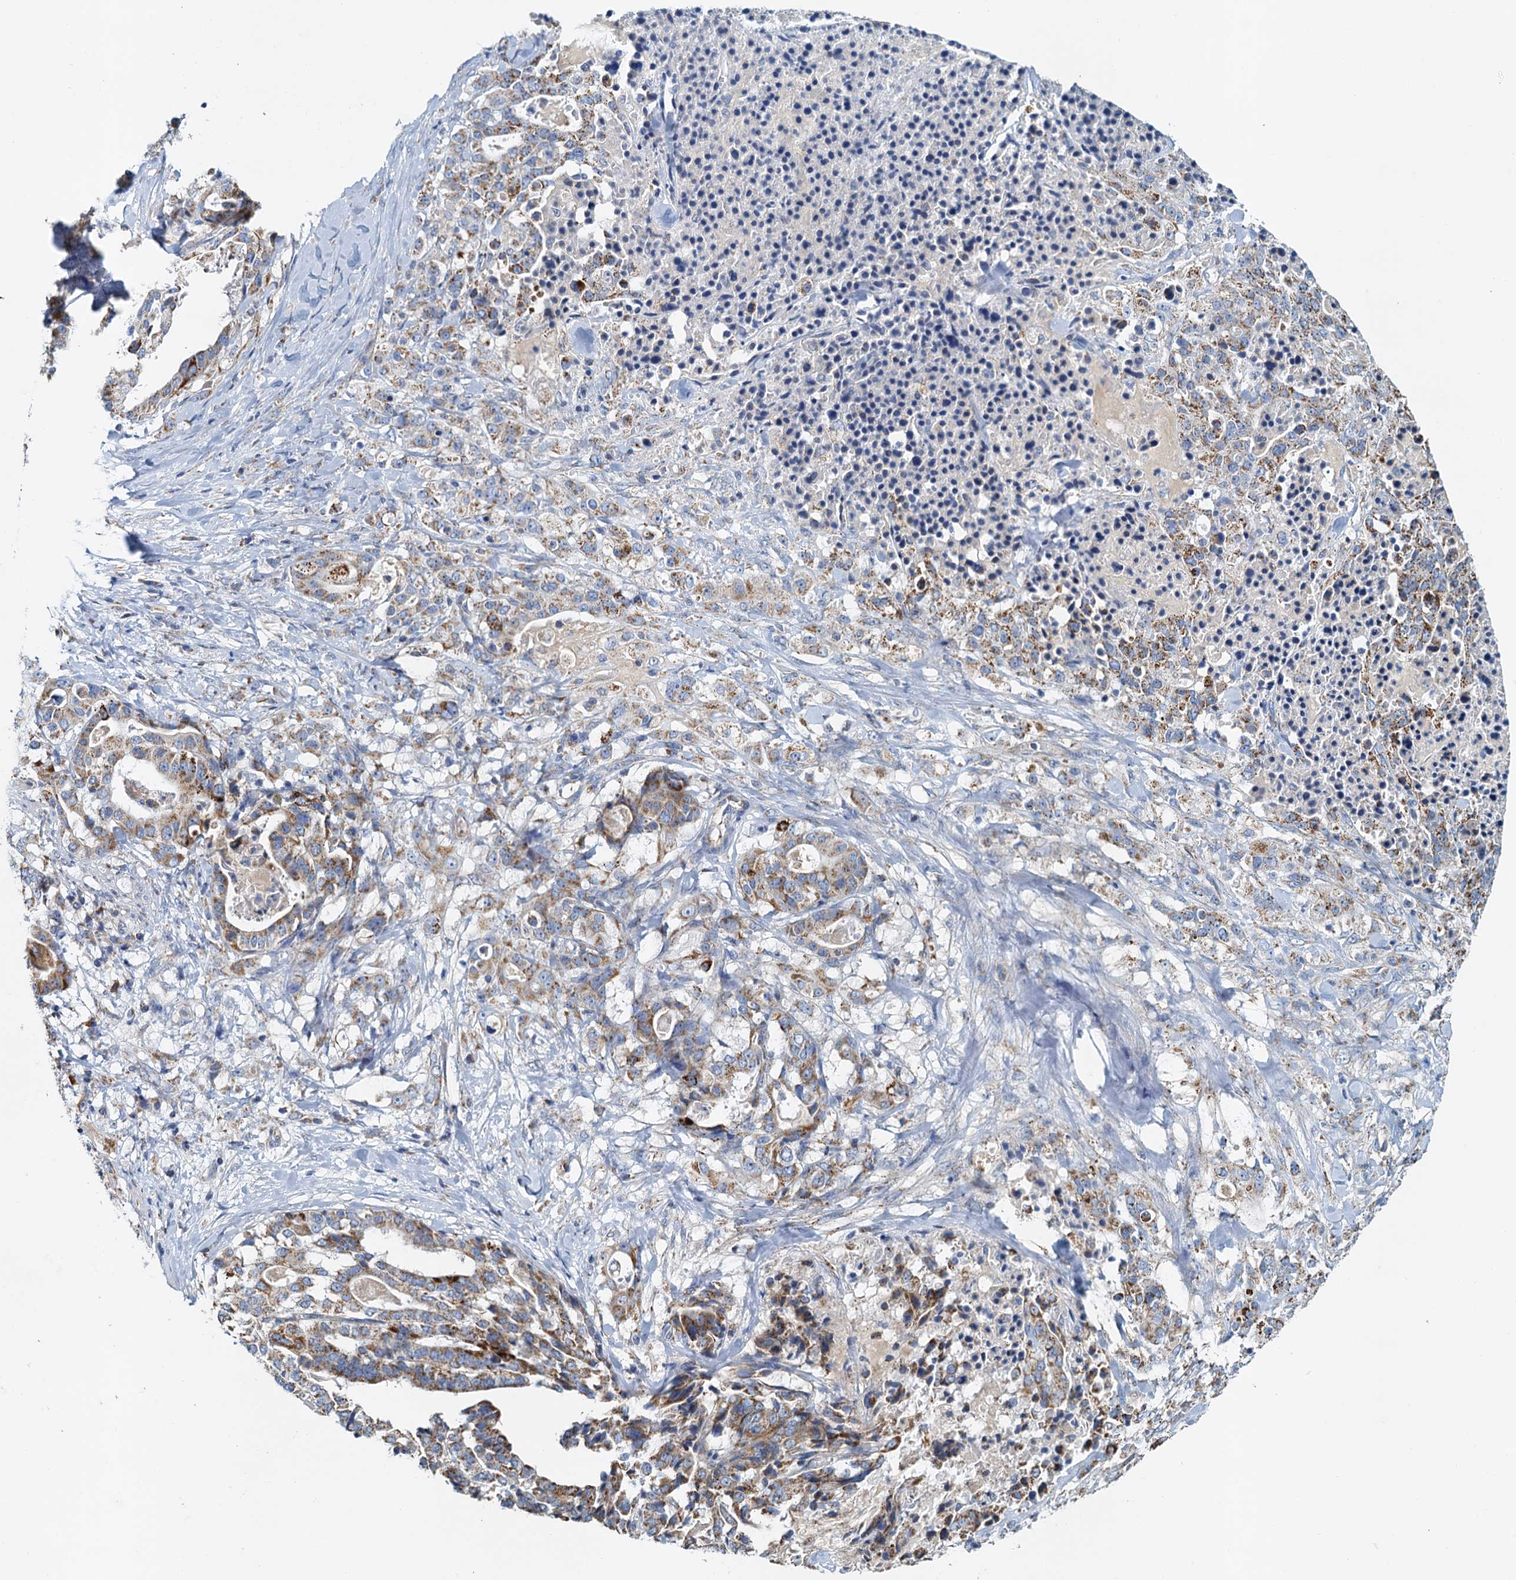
{"staining": {"intensity": "moderate", "quantity": ">75%", "location": "cytoplasmic/membranous"}, "tissue": "stomach cancer", "cell_type": "Tumor cells", "image_type": "cancer", "snomed": [{"axis": "morphology", "description": "Adenocarcinoma, NOS"}, {"axis": "topography", "description": "Stomach"}], "caption": "Immunohistochemical staining of human stomach adenocarcinoma reveals medium levels of moderate cytoplasmic/membranous protein expression in about >75% of tumor cells. (DAB = brown stain, brightfield microscopy at high magnification).", "gene": "POC1A", "patient": {"sex": "male", "age": 48}}